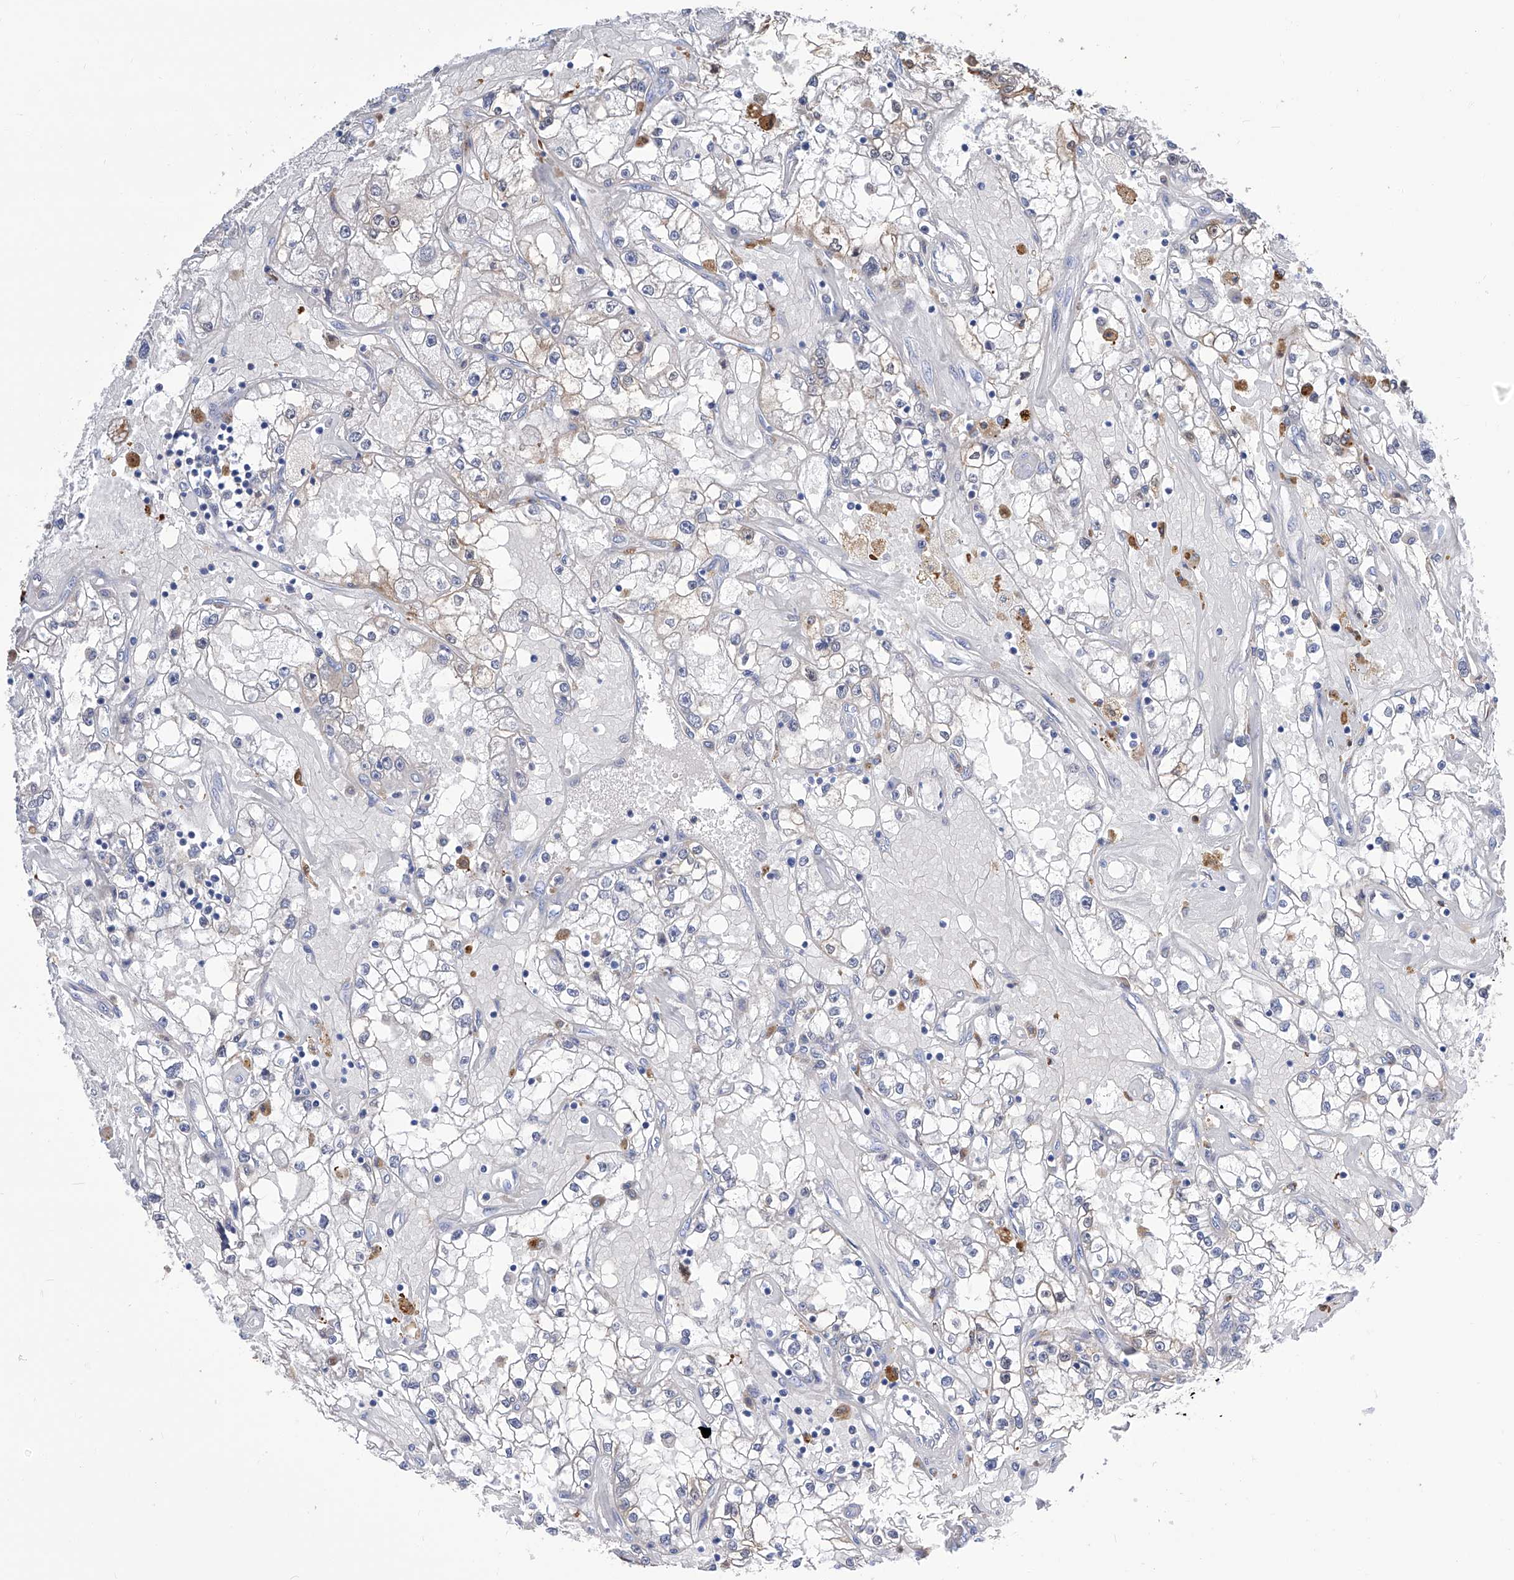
{"staining": {"intensity": "negative", "quantity": "none", "location": "none"}, "tissue": "renal cancer", "cell_type": "Tumor cells", "image_type": "cancer", "snomed": [{"axis": "morphology", "description": "Adenocarcinoma, NOS"}, {"axis": "topography", "description": "Kidney"}], "caption": "IHC photomicrograph of neoplastic tissue: renal adenocarcinoma stained with DAB (3,3'-diaminobenzidine) demonstrates no significant protein staining in tumor cells.", "gene": "IMPA2", "patient": {"sex": "male", "age": 56}}